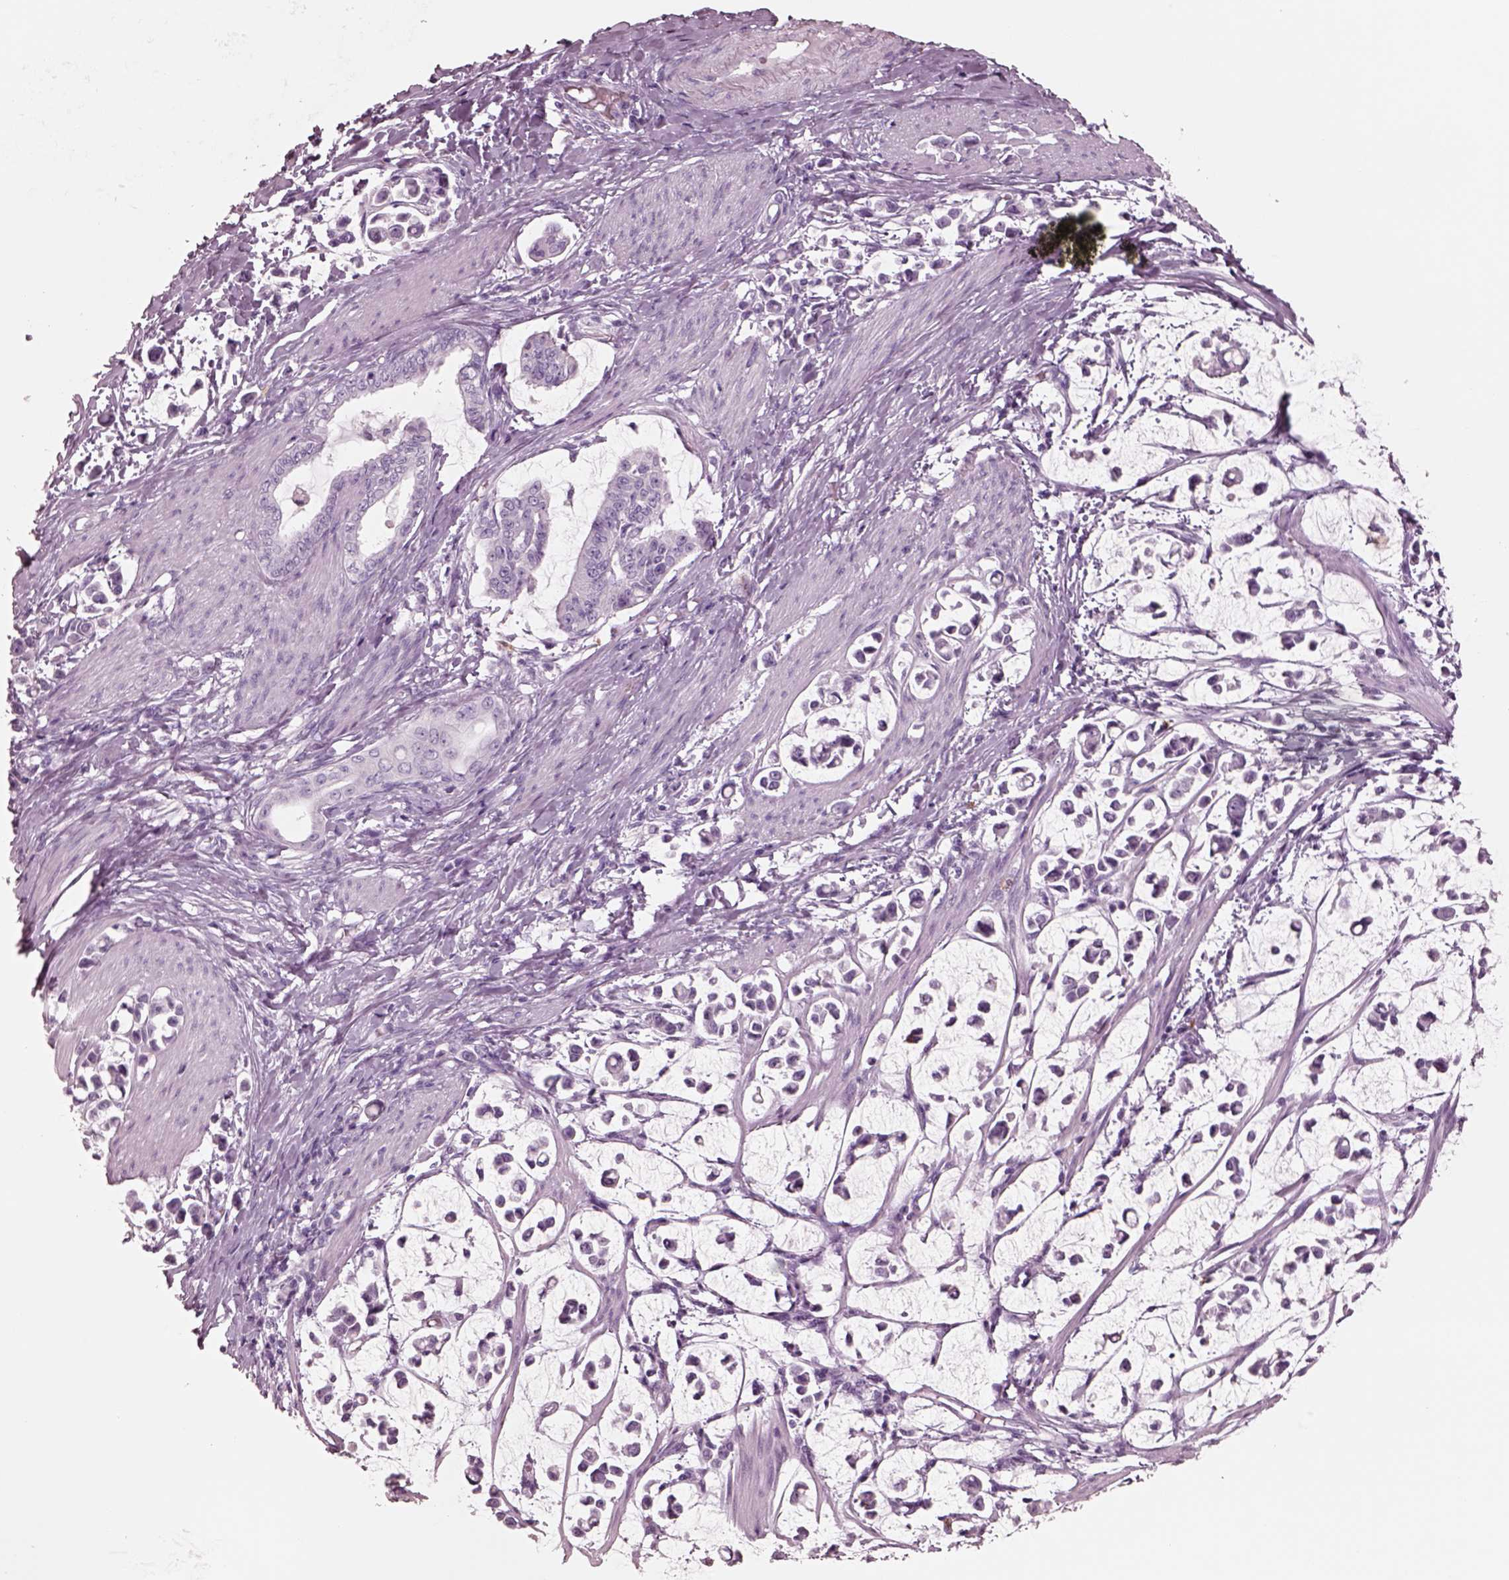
{"staining": {"intensity": "negative", "quantity": "none", "location": "none"}, "tissue": "stomach cancer", "cell_type": "Tumor cells", "image_type": "cancer", "snomed": [{"axis": "morphology", "description": "Adenocarcinoma, NOS"}, {"axis": "topography", "description": "Stomach"}], "caption": "Immunohistochemical staining of human adenocarcinoma (stomach) shows no significant positivity in tumor cells. The staining was performed using DAB to visualize the protein expression in brown, while the nuclei were stained in blue with hematoxylin (Magnification: 20x).", "gene": "ELANE", "patient": {"sex": "male", "age": 82}}